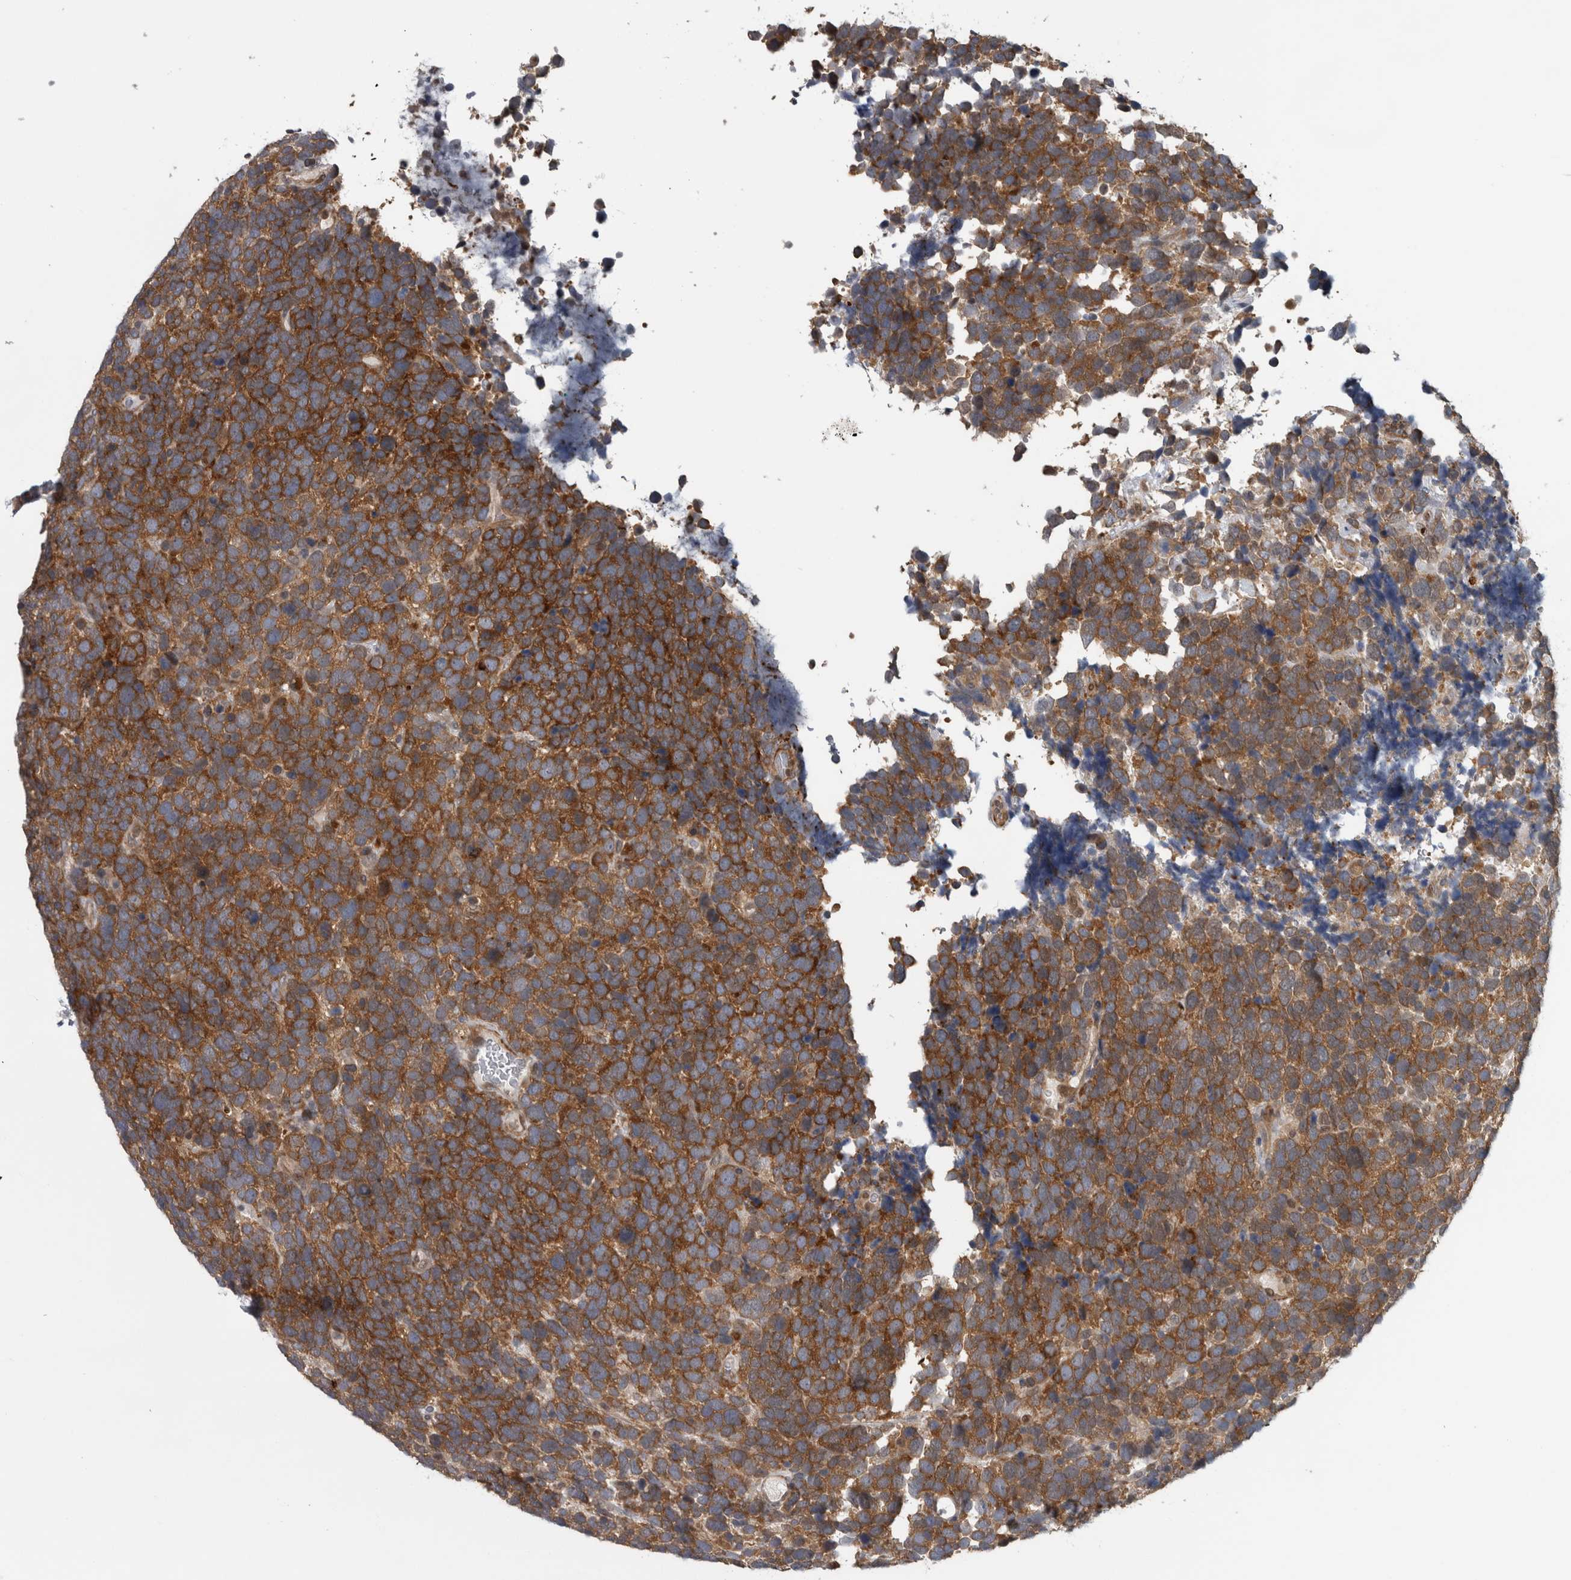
{"staining": {"intensity": "strong", "quantity": ">75%", "location": "cytoplasmic/membranous"}, "tissue": "urothelial cancer", "cell_type": "Tumor cells", "image_type": "cancer", "snomed": [{"axis": "morphology", "description": "Urothelial carcinoma, High grade"}, {"axis": "topography", "description": "Urinary bladder"}], "caption": "Protein expression analysis of urothelial cancer displays strong cytoplasmic/membranous expression in about >75% of tumor cells.", "gene": "NAPRT", "patient": {"sex": "female", "age": 82}}